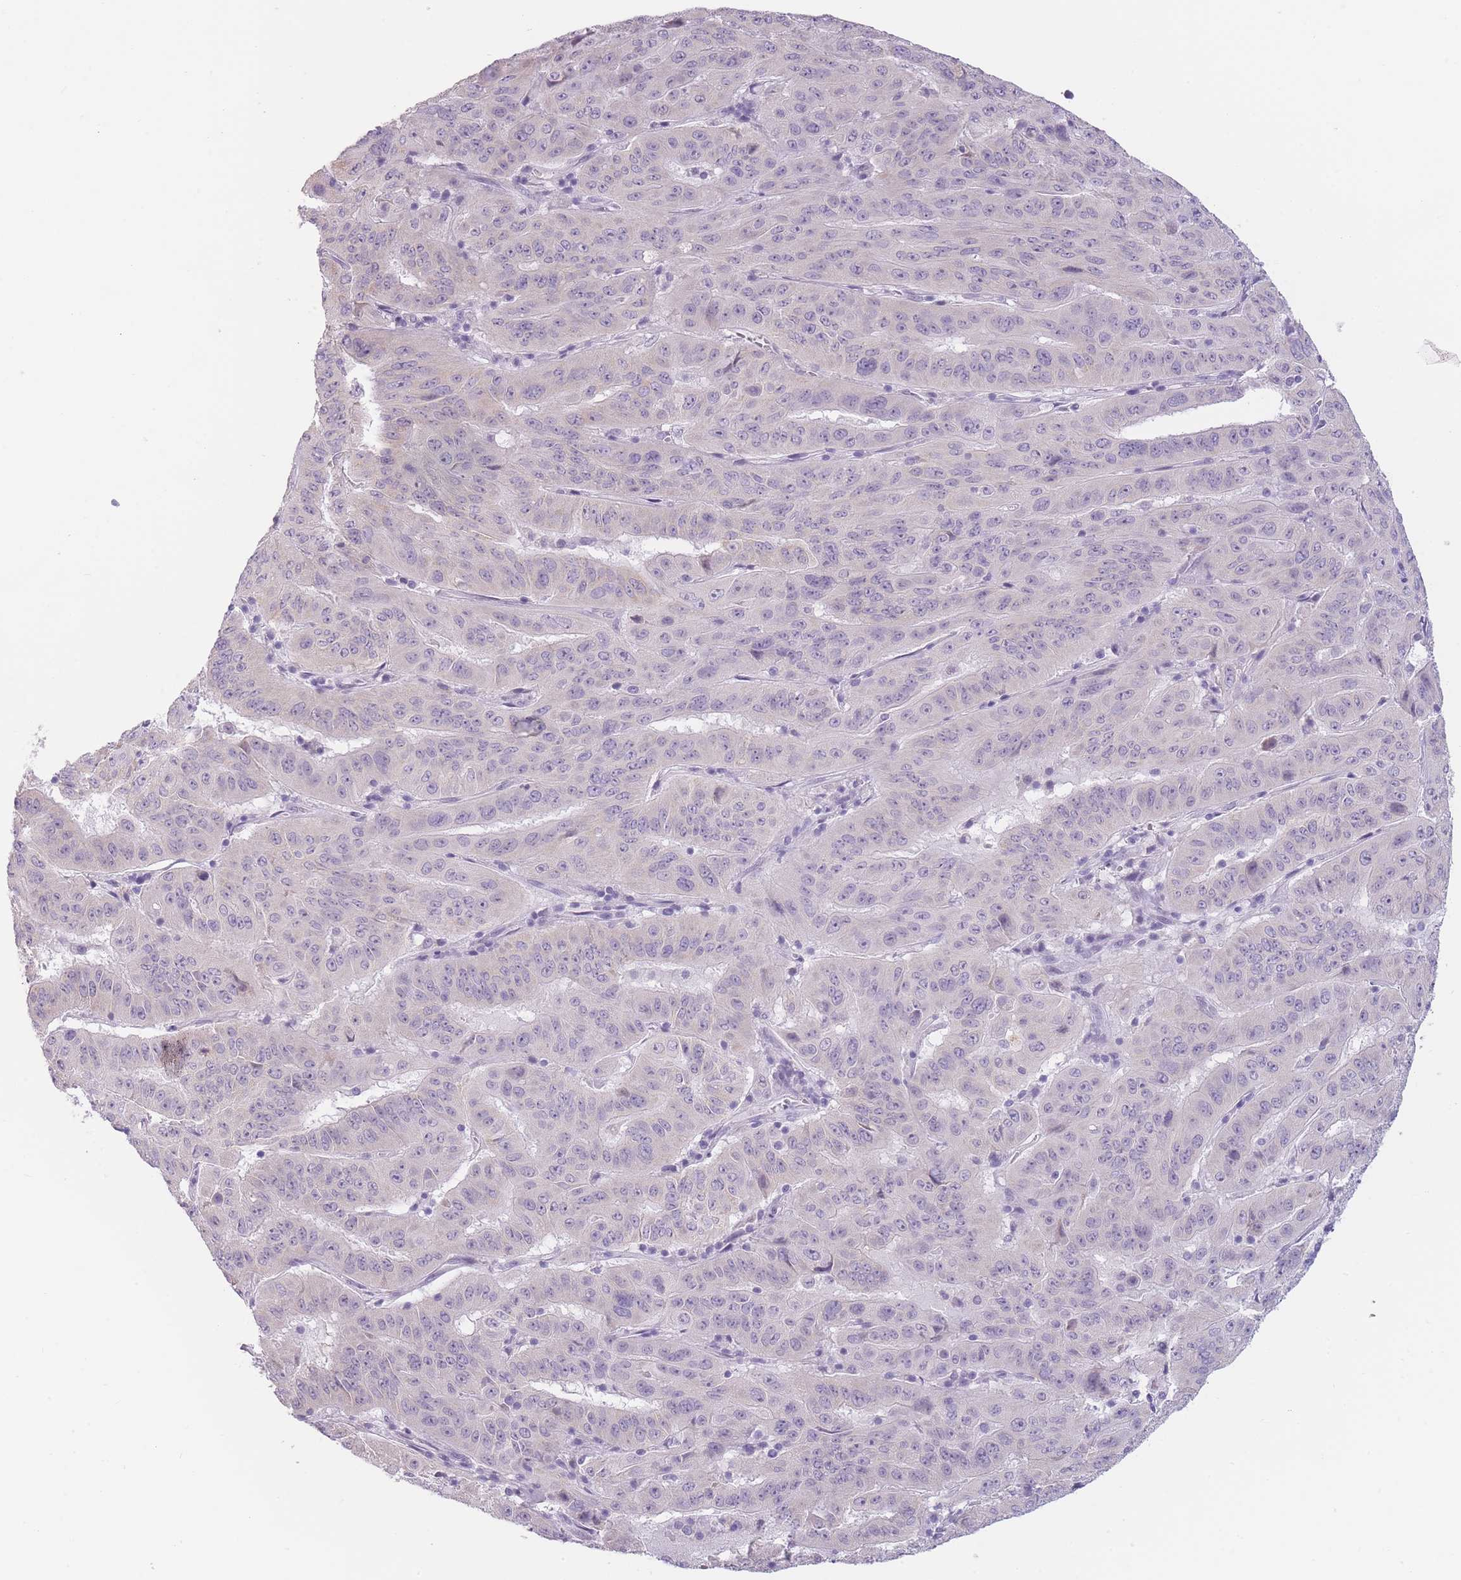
{"staining": {"intensity": "negative", "quantity": "none", "location": "none"}, "tissue": "pancreatic cancer", "cell_type": "Tumor cells", "image_type": "cancer", "snomed": [{"axis": "morphology", "description": "Adenocarcinoma, NOS"}, {"axis": "topography", "description": "Pancreas"}], "caption": "A micrograph of pancreatic cancer stained for a protein shows no brown staining in tumor cells.", "gene": "TMEM236", "patient": {"sex": "male", "age": 63}}